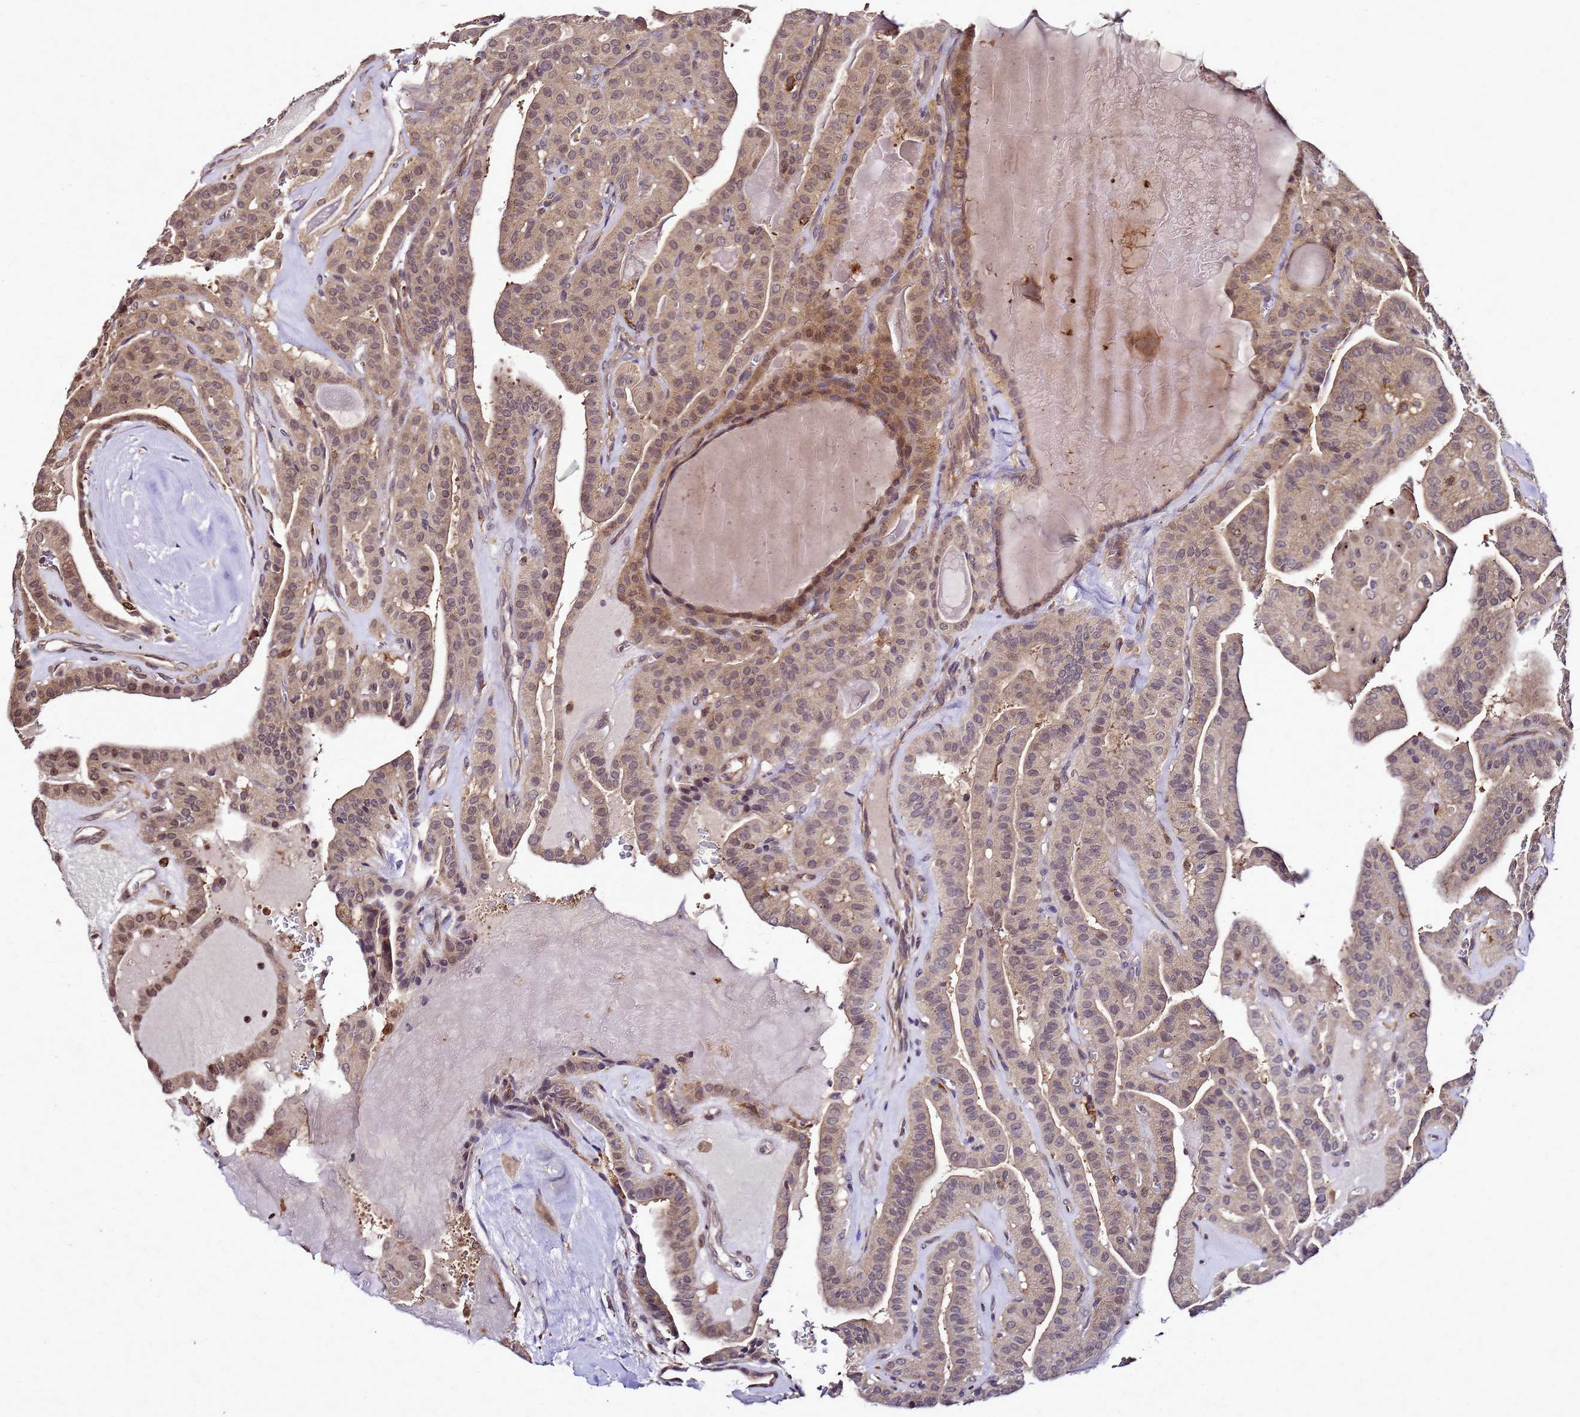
{"staining": {"intensity": "moderate", "quantity": ">75%", "location": "cytoplasmic/membranous"}, "tissue": "thyroid cancer", "cell_type": "Tumor cells", "image_type": "cancer", "snomed": [{"axis": "morphology", "description": "Papillary adenocarcinoma, NOS"}, {"axis": "topography", "description": "Thyroid gland"}], "caption": "Thyroid cancer (papillary adenocarcinoma) was stained to show a protein in brown. There is medium levels of moderate cytoplasmic/membranous expression in about >75% of tumor cells.", "gene": "TRABD", "patient": {"sex": "male", "age": 52}}